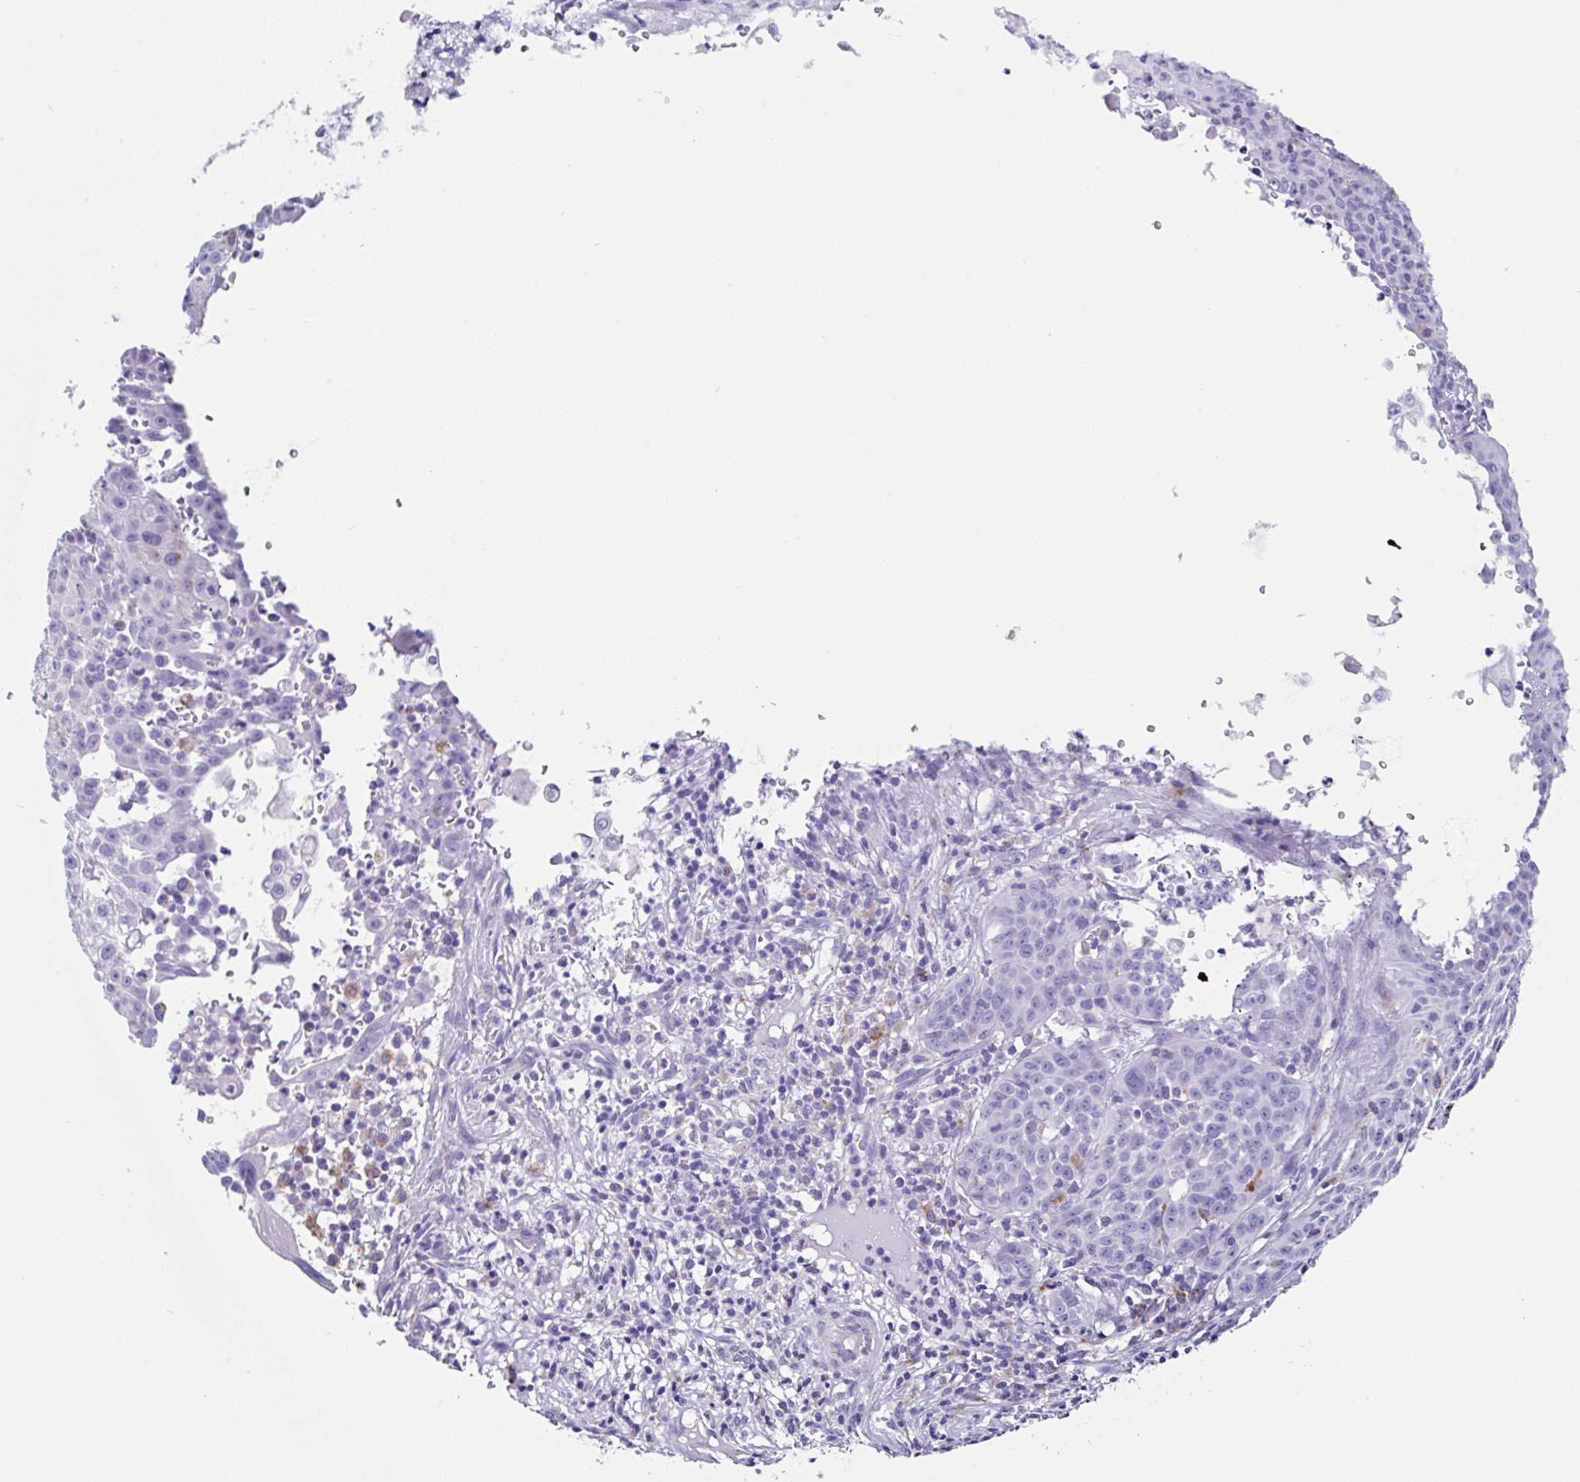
{"staining": {"intensity": "negative", "quantity": "none", "location": "none"}, "tissue": "skin cancer", "cell_type": "Tumor cells", "image_type": "cancer", "snomed": [{"axis": "morphology", "description": "Squamous cell carcinoma, NOS"}, {"axis": "topography", "description": "Skin"}], "caption": "The image exhibits no significant staining in tumor cells of skin cancer (squamous cell carcinoma).", "gene": "TMPRSS11E", "patient": {"sex": "male", "age": 24}}